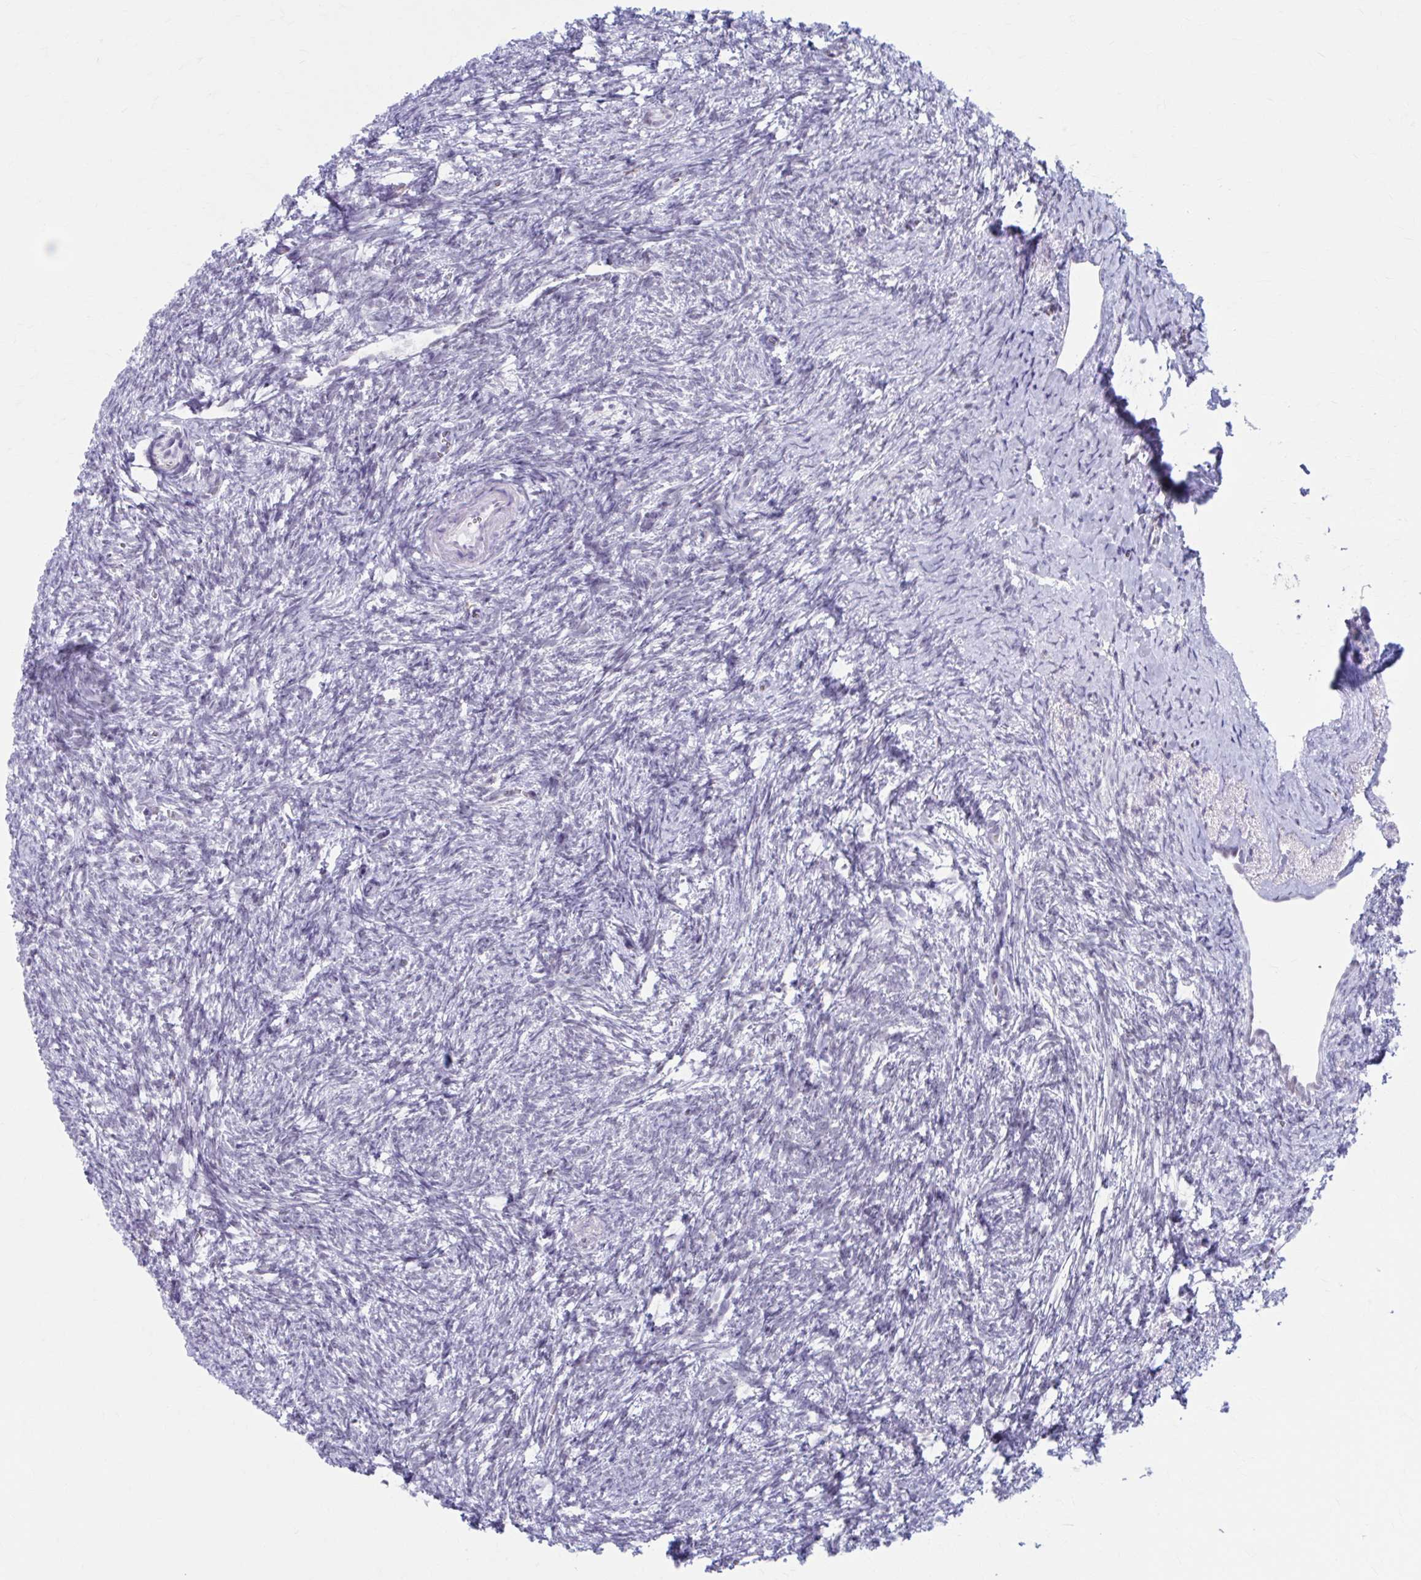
{"staining": {"intensity": "negative", "quantity": "none", "location": "none"}, "tissue": "ovary", "cell_type": "Follicle cells", "image_type": "normal", "snomed": [{"axis": "morphology", "description": "Normal tissue, NOS"}, {"axis": "topography", "description": "Ovary"}], "caption": "Immunohistochemical staining of benign ovary reveals no significant expression in follicle cells. Nuclei are stained in blue.", "gene": "CCDC105", "patient": {"sex": "female", "age": 41}}